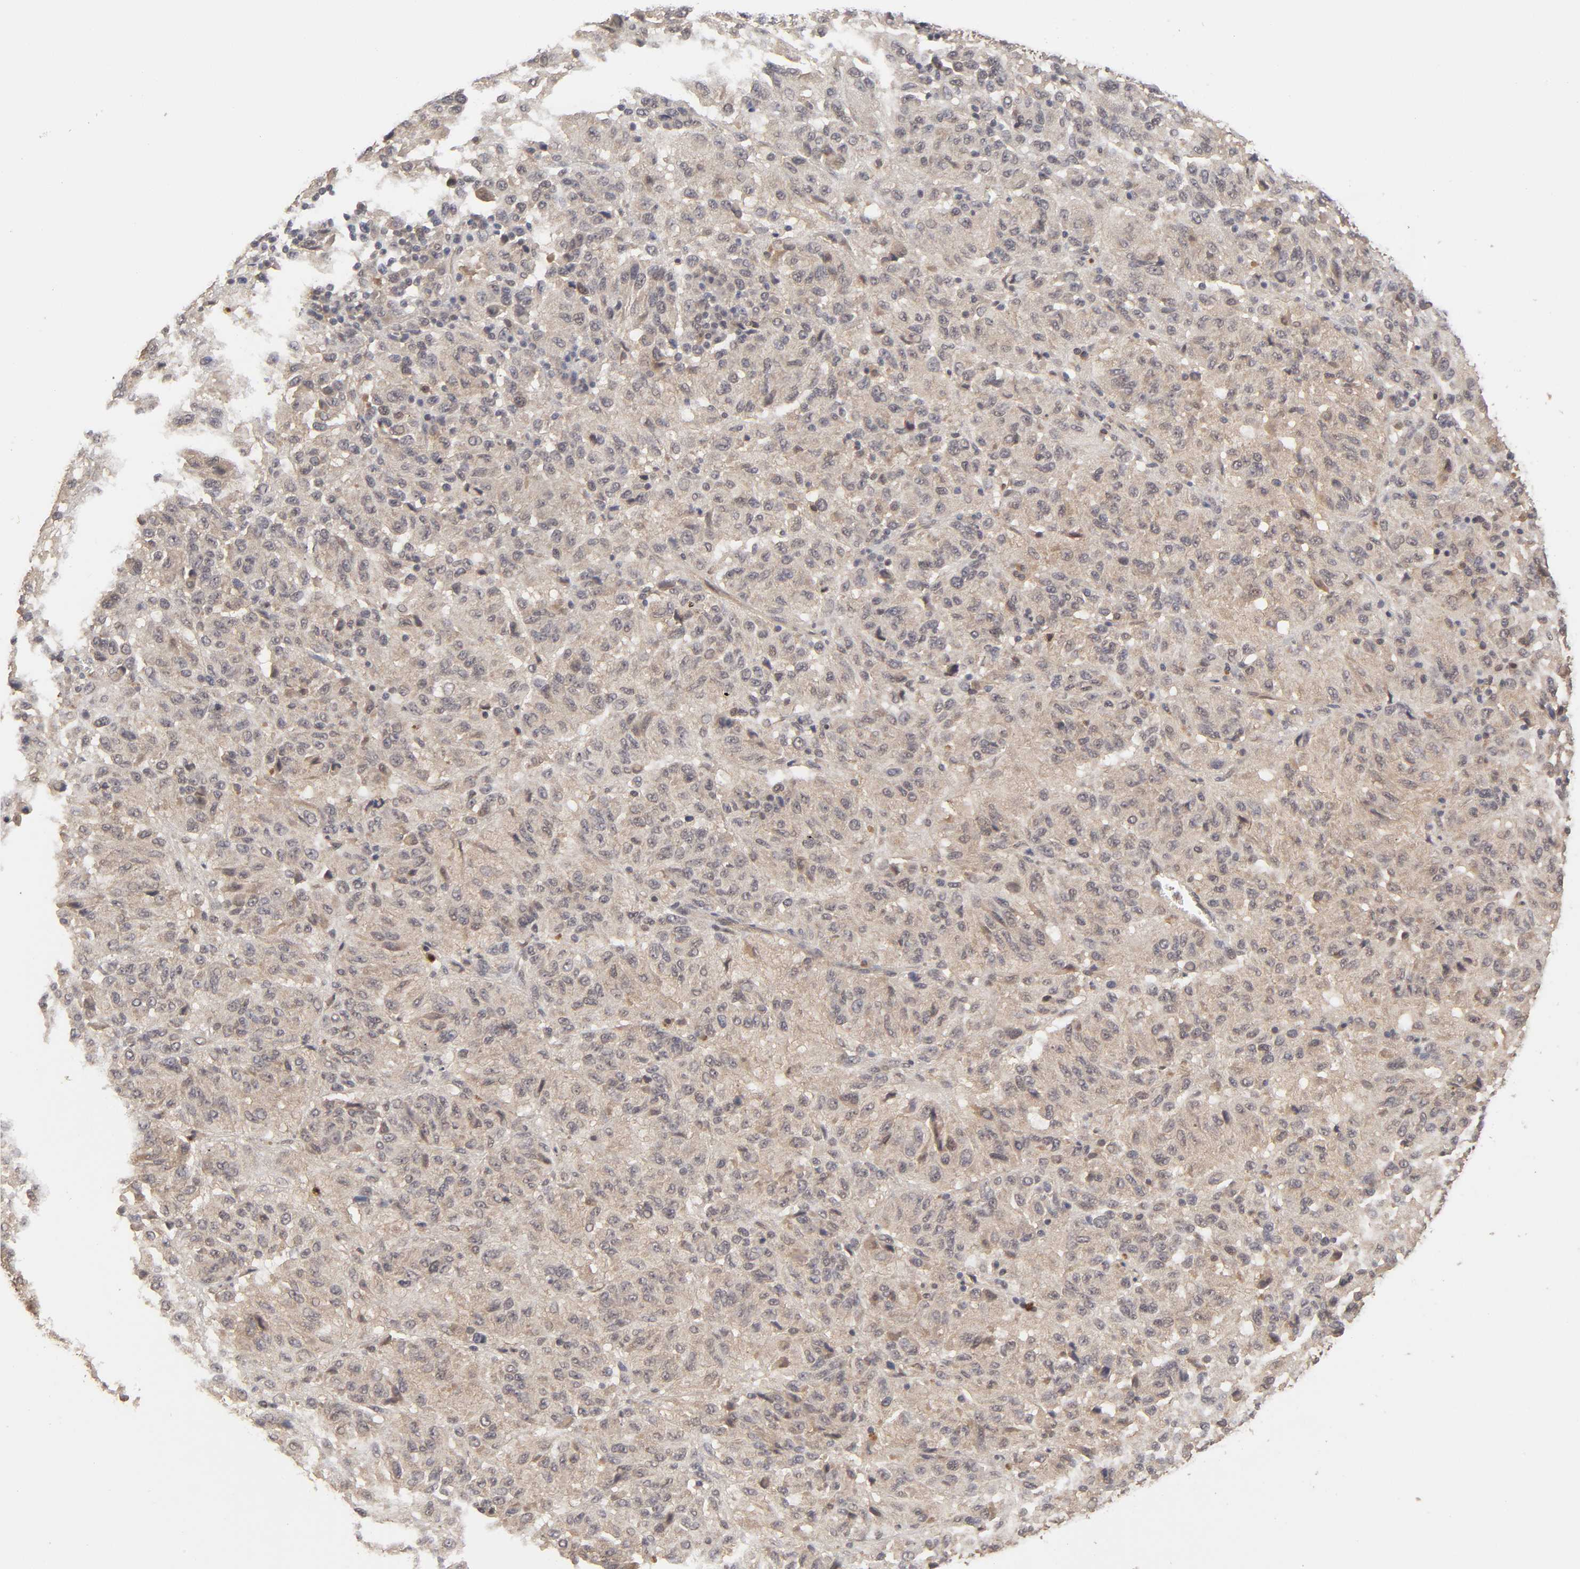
{"staining": {"intensity": "weak", "quantity": ">75%", "location": "cytoplasmic/membranous"}, "tissue": "melanoma", "cell_type": "Tumor cells", "image_type": "cancer", "snomed": [{"axis": "morphology", "description": "Malignant melanoma, Metastatic site"}, {"axis": "topography", "description": "Lung"}], "caption": "An image of melanoma stained for a protein displays weak cytoplasmic/membranous brown staining in tumor cells.", "gene": "MAPK1", "patient": {"sex": "male", "age": 64}}